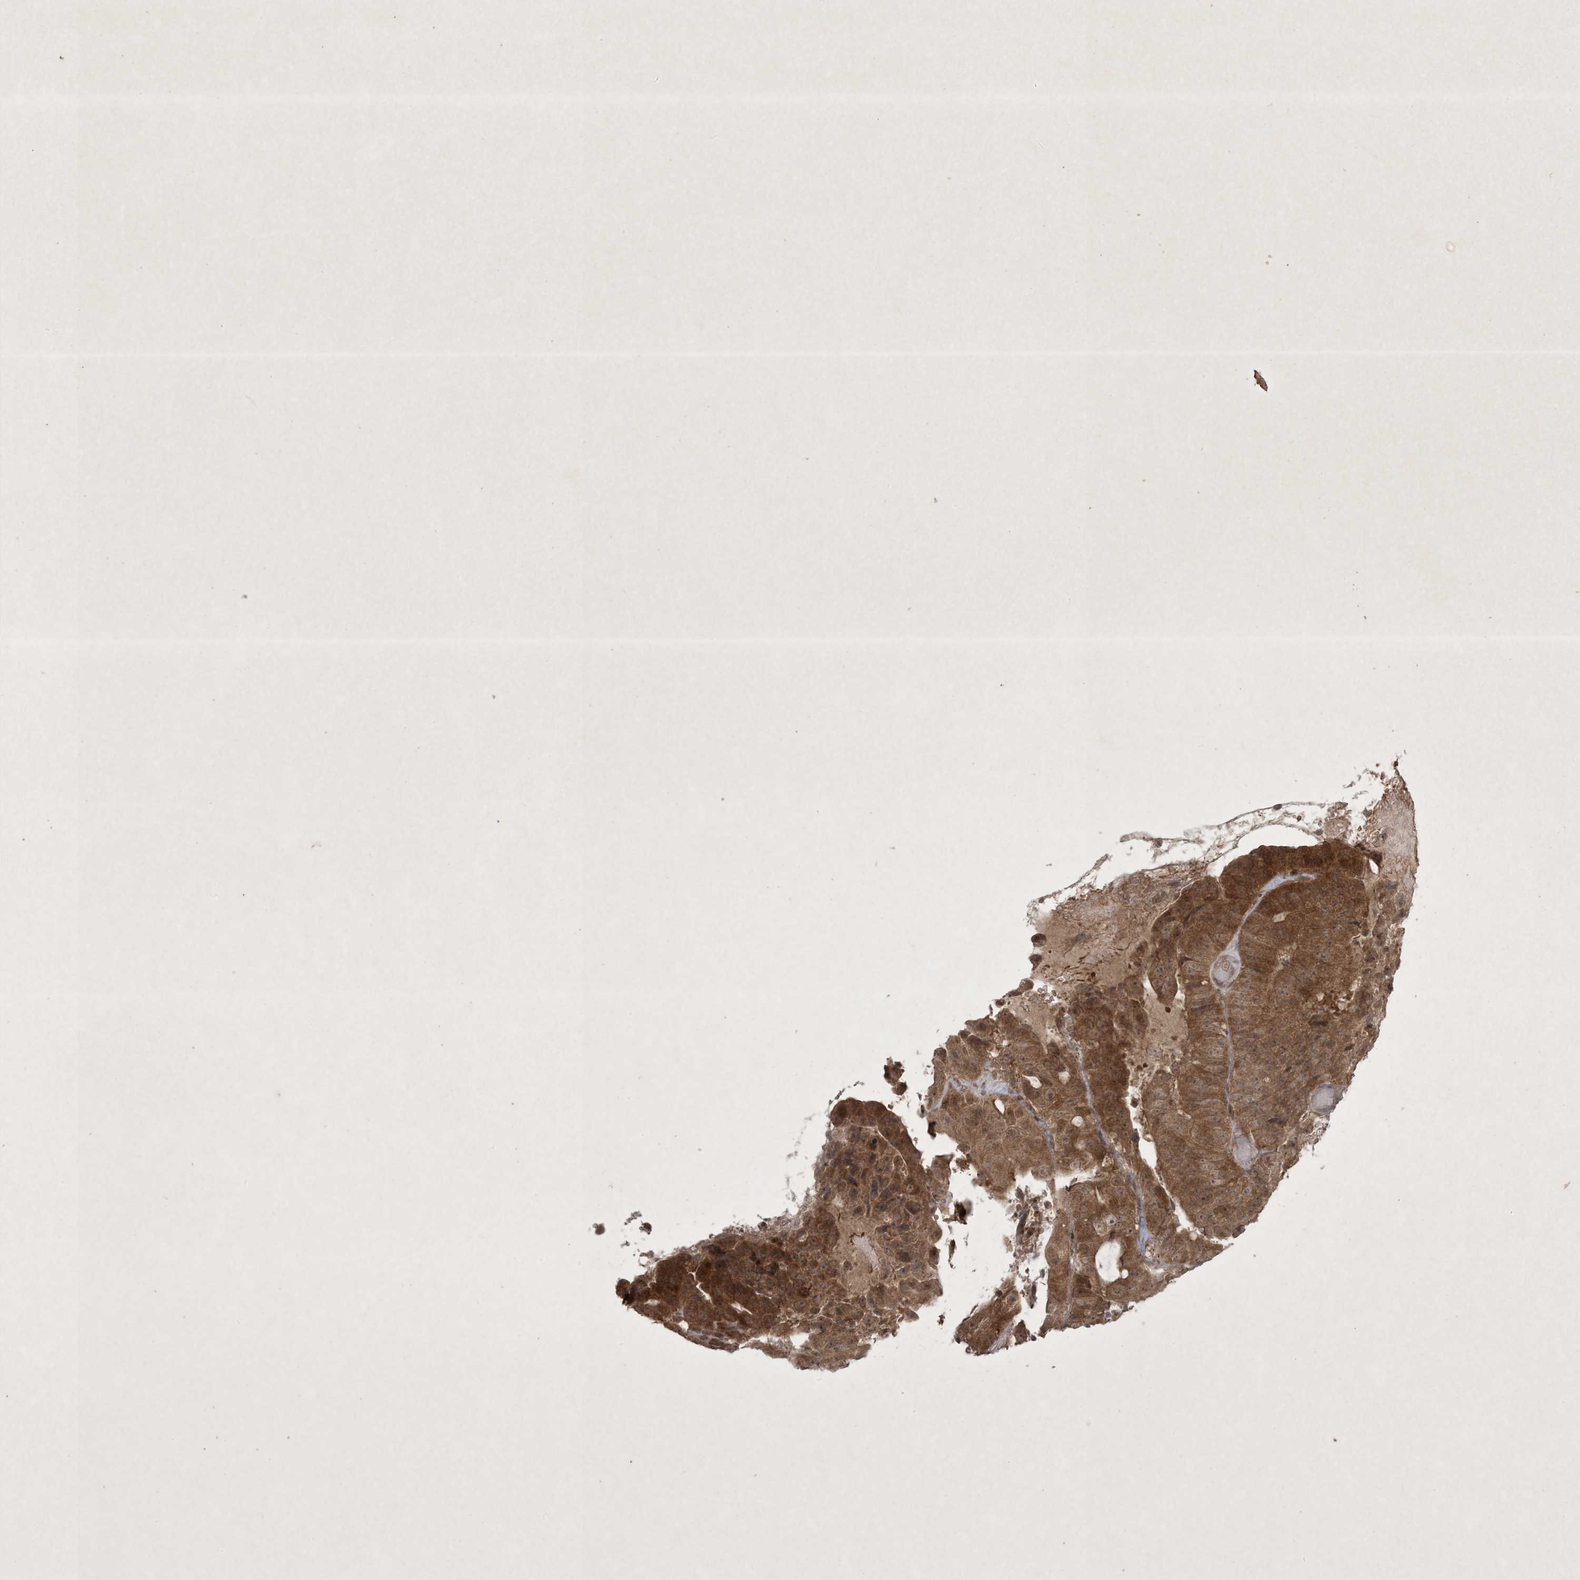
{"staining": {"intensity": "moderate", "quantity": ">75%", "location": "cytoplasmic/membranous,nuclear"}, "tissue": "colorectal cancer", "cell_type": "Tumor cells", "image_type": "cancer", "snomed": [{"axis": "morphology", "description": "Adenocarcinoma, NOS"}, {"axis": "topography", "description": "Colon"}], "caption": "About >75% of tumor cells in human colorectal cancer display moderate cytoplasmic/membranous and nuclear protein staining as visualized by brown immunohistochemical staining.", "gene": "NRBP2", "patient": {"sex": "male", "age": 87}}